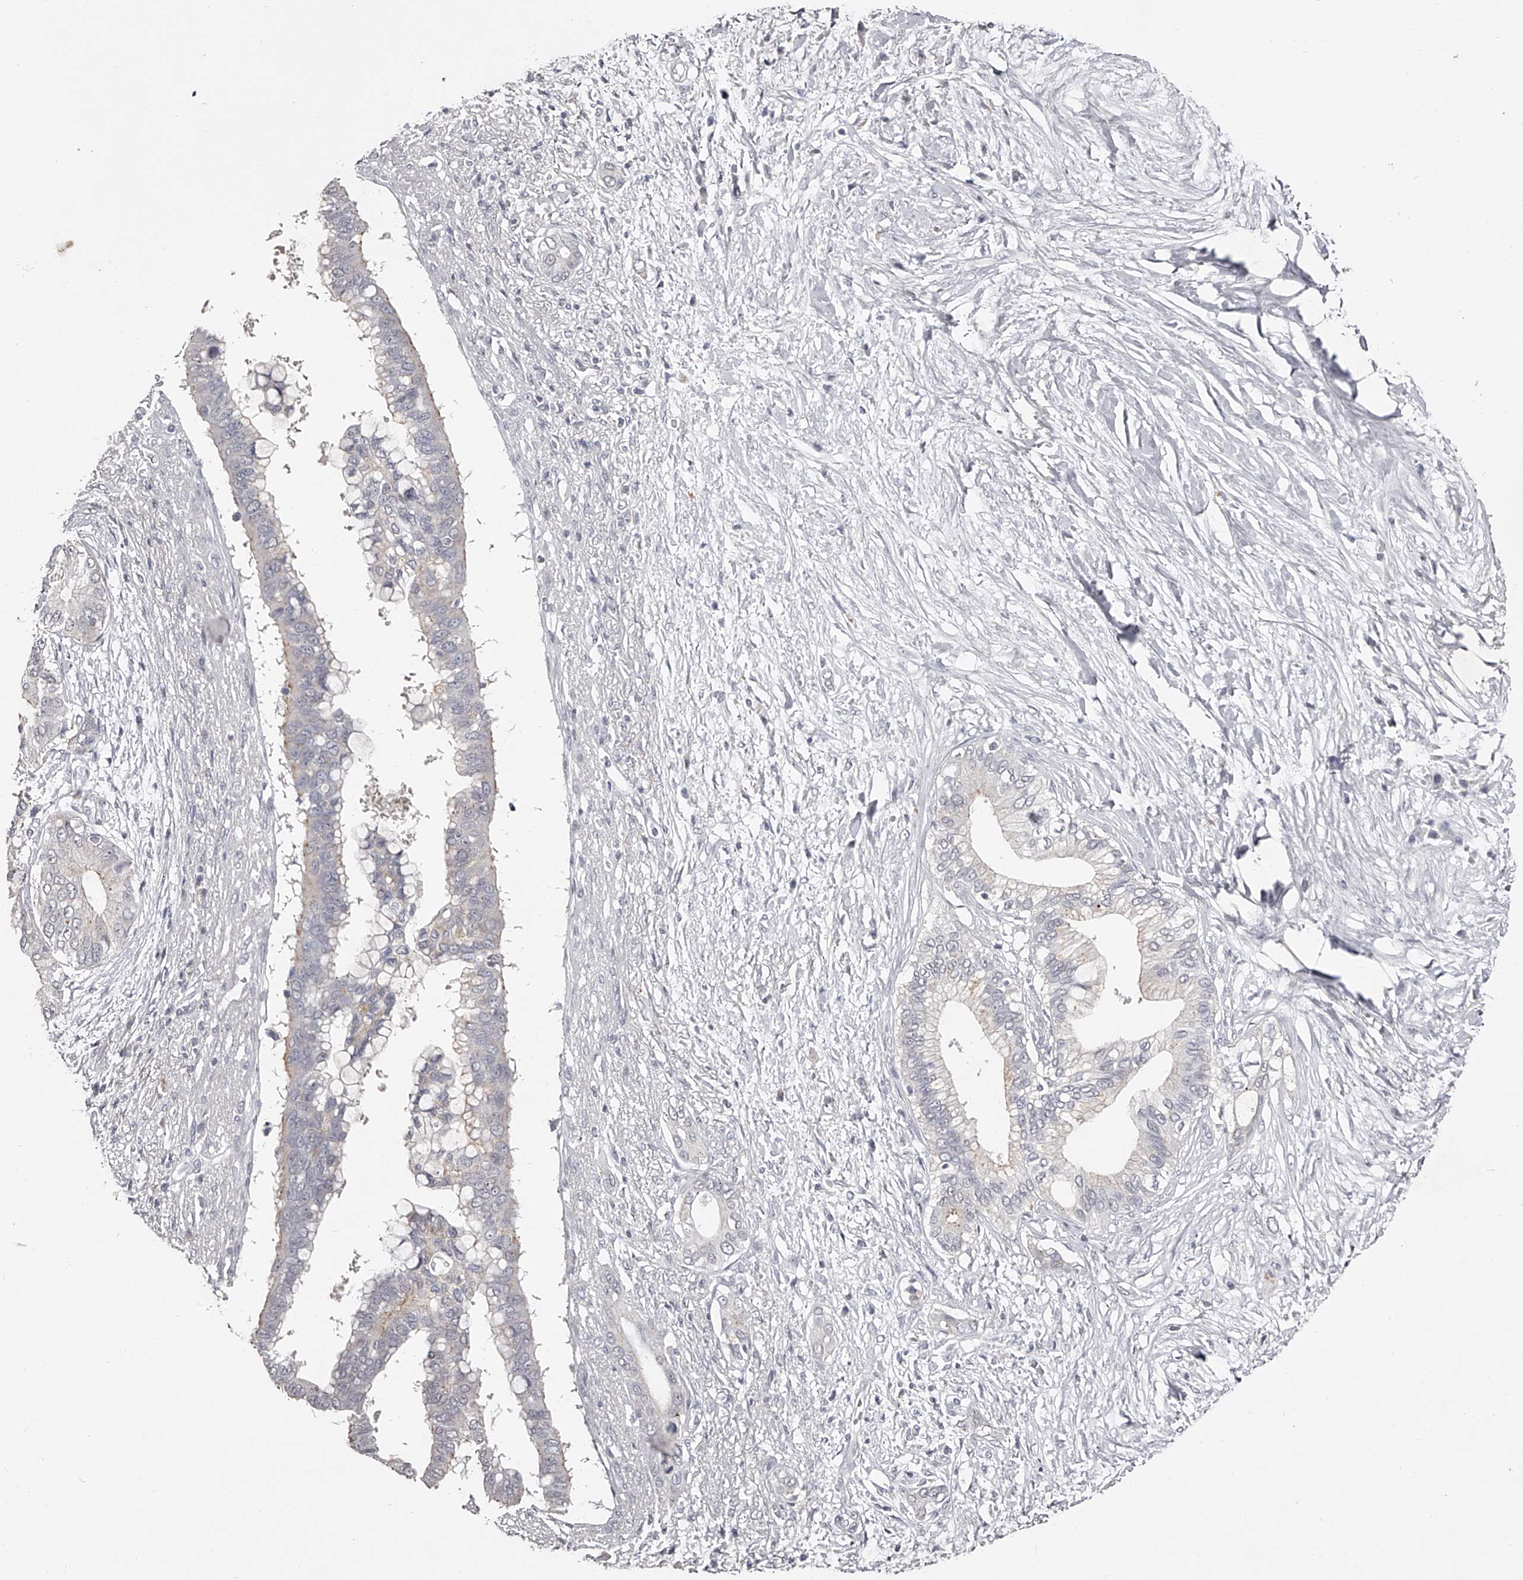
{"staining": {"intensity": "negative", "quantity": "none", "location": "none"}, "tissue": "pancreatic cancer", "cell_type": "Tumor cells", "image_type": "cancer", "snomed": [{"axis": "morphology", "description": "Normal tissue, NOS"}, {"axis": "morphology", "description": "Adenocarcinoma, NOS"}, {"axis": "topography", "description": "Pancreas"}, {"axis": "topography", "description": "Peripheral nerve tissue"}], "caption": "Immunohistochemistry of pancreatic adenocarcinoma reveals no positivity in tumor cells. (DAB IHC visualized using brightfield microscopy, high magnification).", "gene": "NT5DC1", "patient": {"sex": "male", "age": 59}}